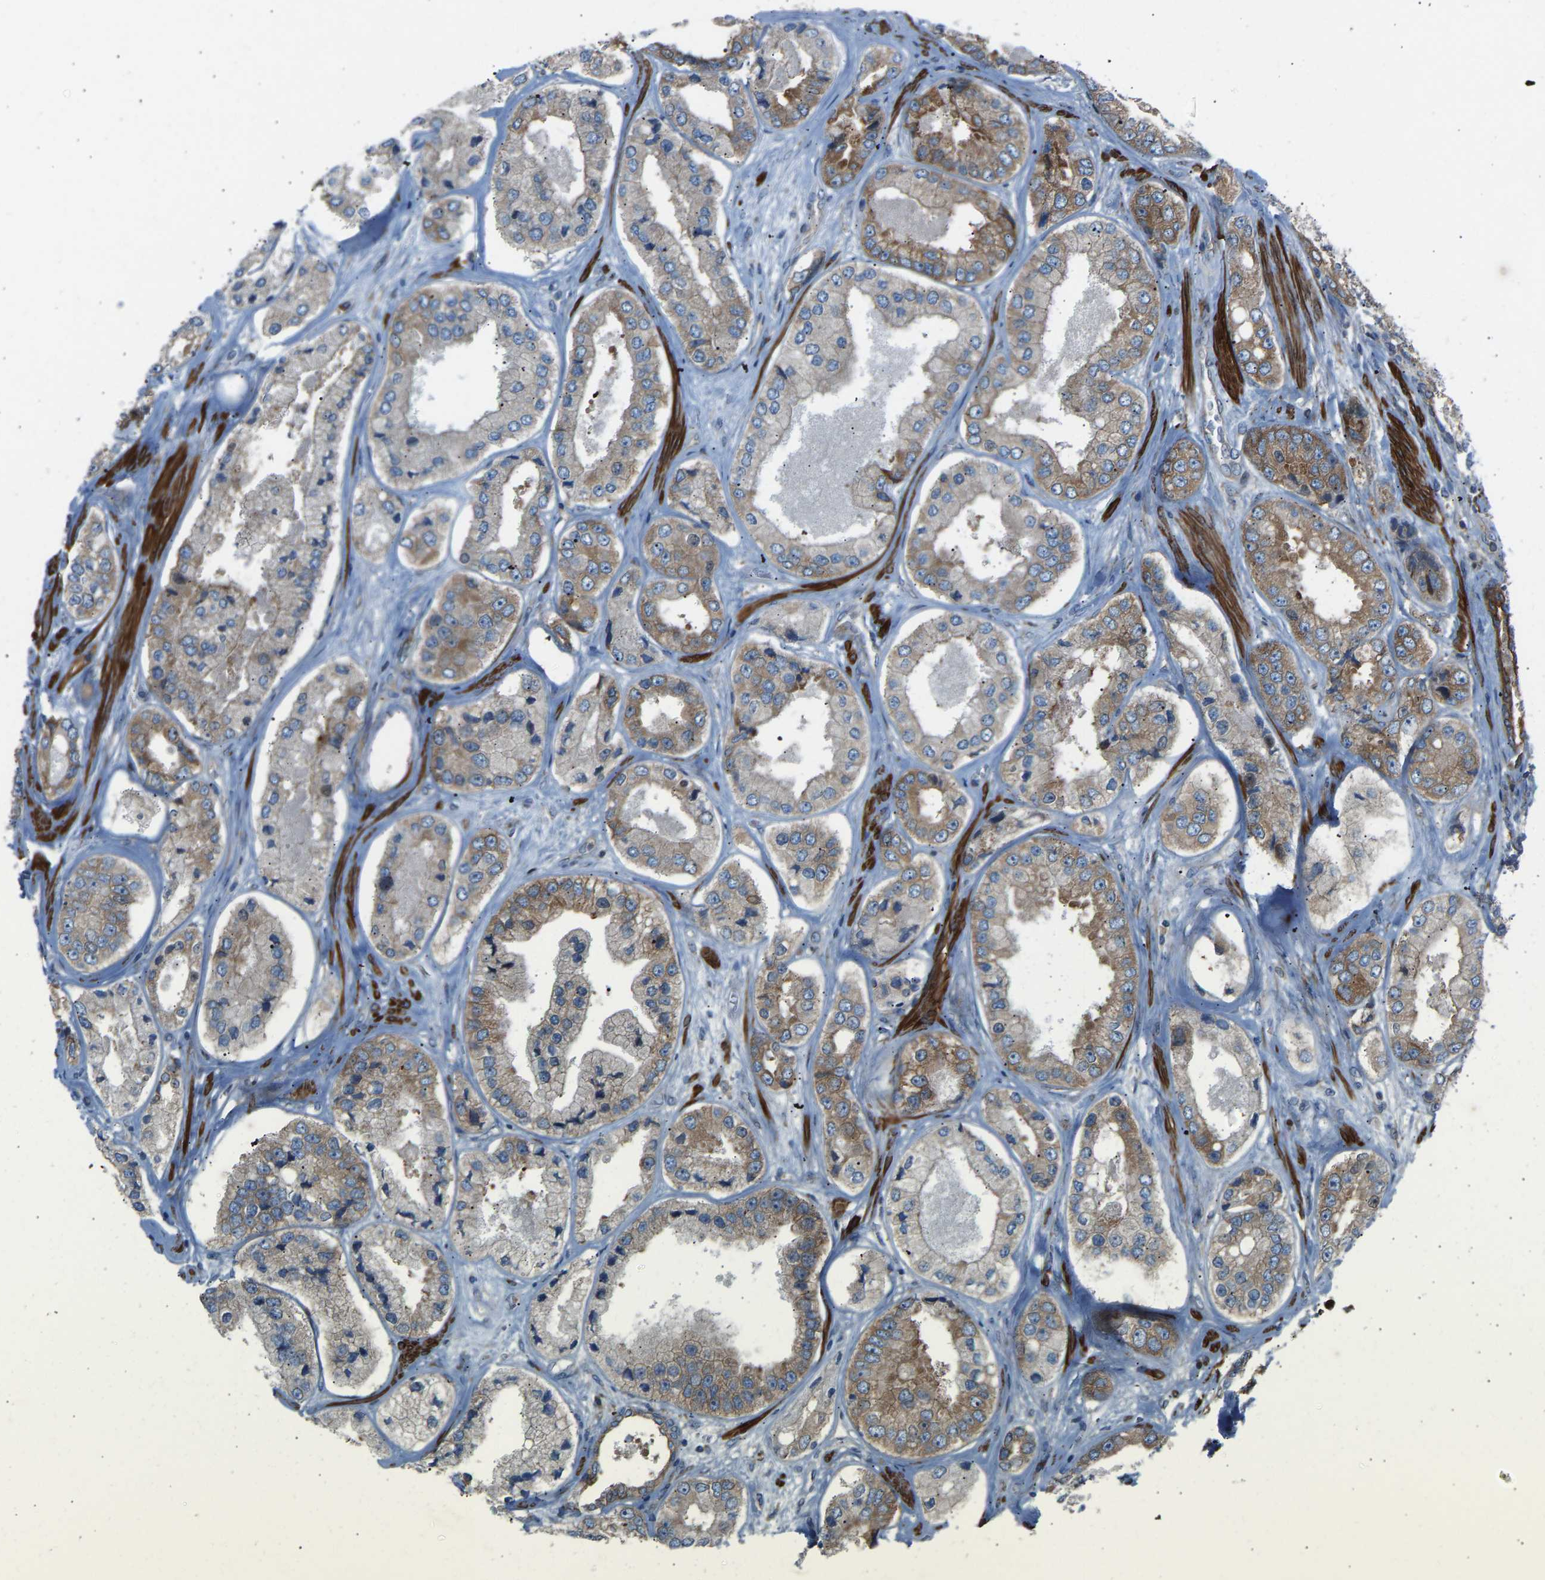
{"staining": {"intensity": "moderate", "quantity": ">75%", "location": "cytoplasmic/membranous"}, "tissue": "prostate cancer", "cell_type": "Tumor cells", "image_type": "cancer", "snomed": [{"axis": "morphology", "description": "Adenocarcinoma, High grade"}, {"axis": "topography", "description": "Prostate"}], "caption": "The photomicrograph reveals immunohistochemical staining of prostate cancer (adenocarcinoma (high-grade)). There is moderate cytoplasmic/membranous positivity is appreciated in approximately >75% of tumor cells.", "gene": "VPS41", "patient": {"sex": "male", "age": 61}}